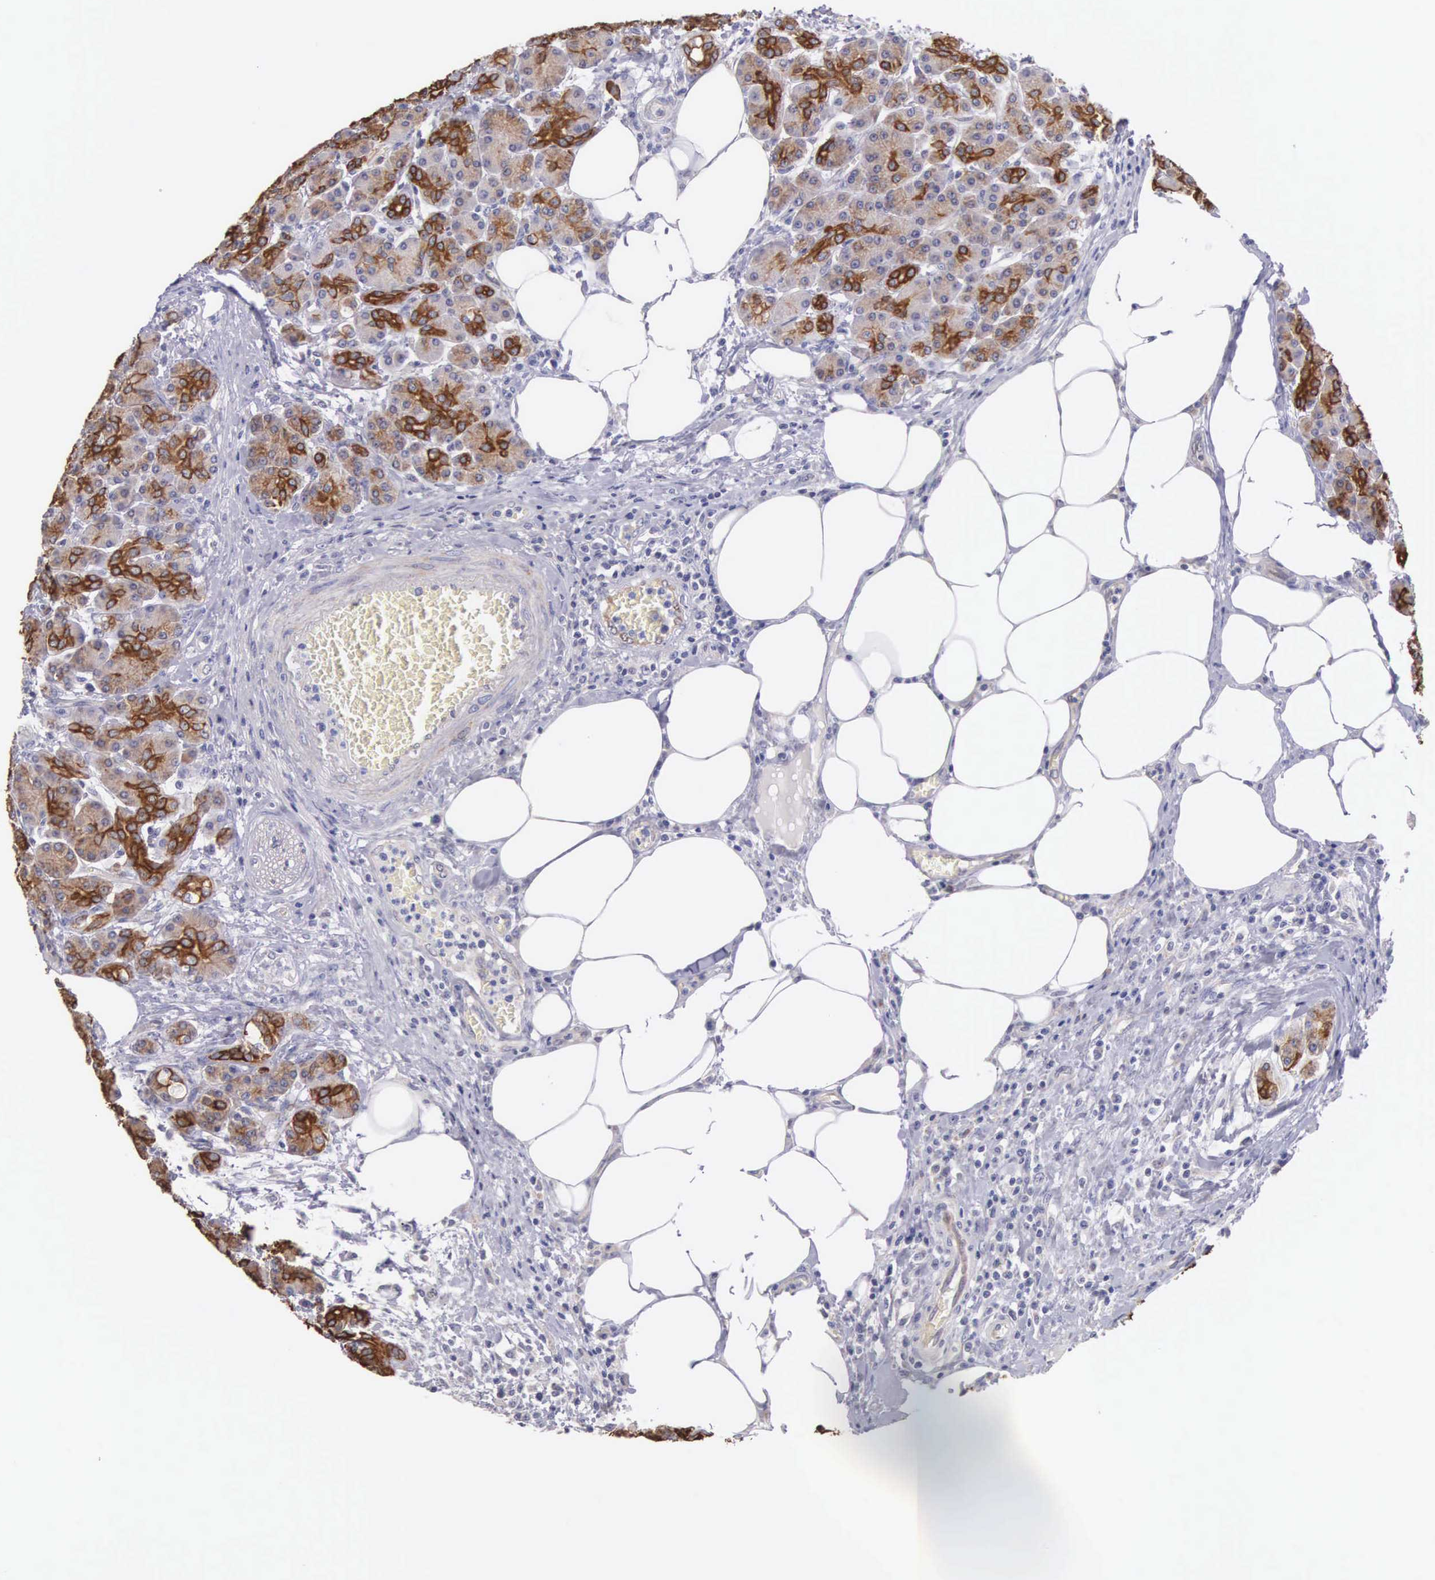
{"staining": {"intensity": "moderate", "quantity": ">75%", "location": "cytoplasmic/membranous"}, "tissue": "pancreas", "cell_type": "Exocrine glandular cells", "image_type": "normal", "snomed": [{"axis": "morphology", "description": "Normal tissue, NOS"}, {"axis": "topography", "description": "Pancreas"}], "caption": "IHC micrograph of normal pancreas: human pancreas stained using IHC exhibits medium levels of moderate protein expression localized specifically in the cytoplasmic/membranous of exocrine glandular cells, appearing as a cytoplasmic/membranous brown color.", "gene": "PIR", "patient": {"sex": "female", "age": 73}}